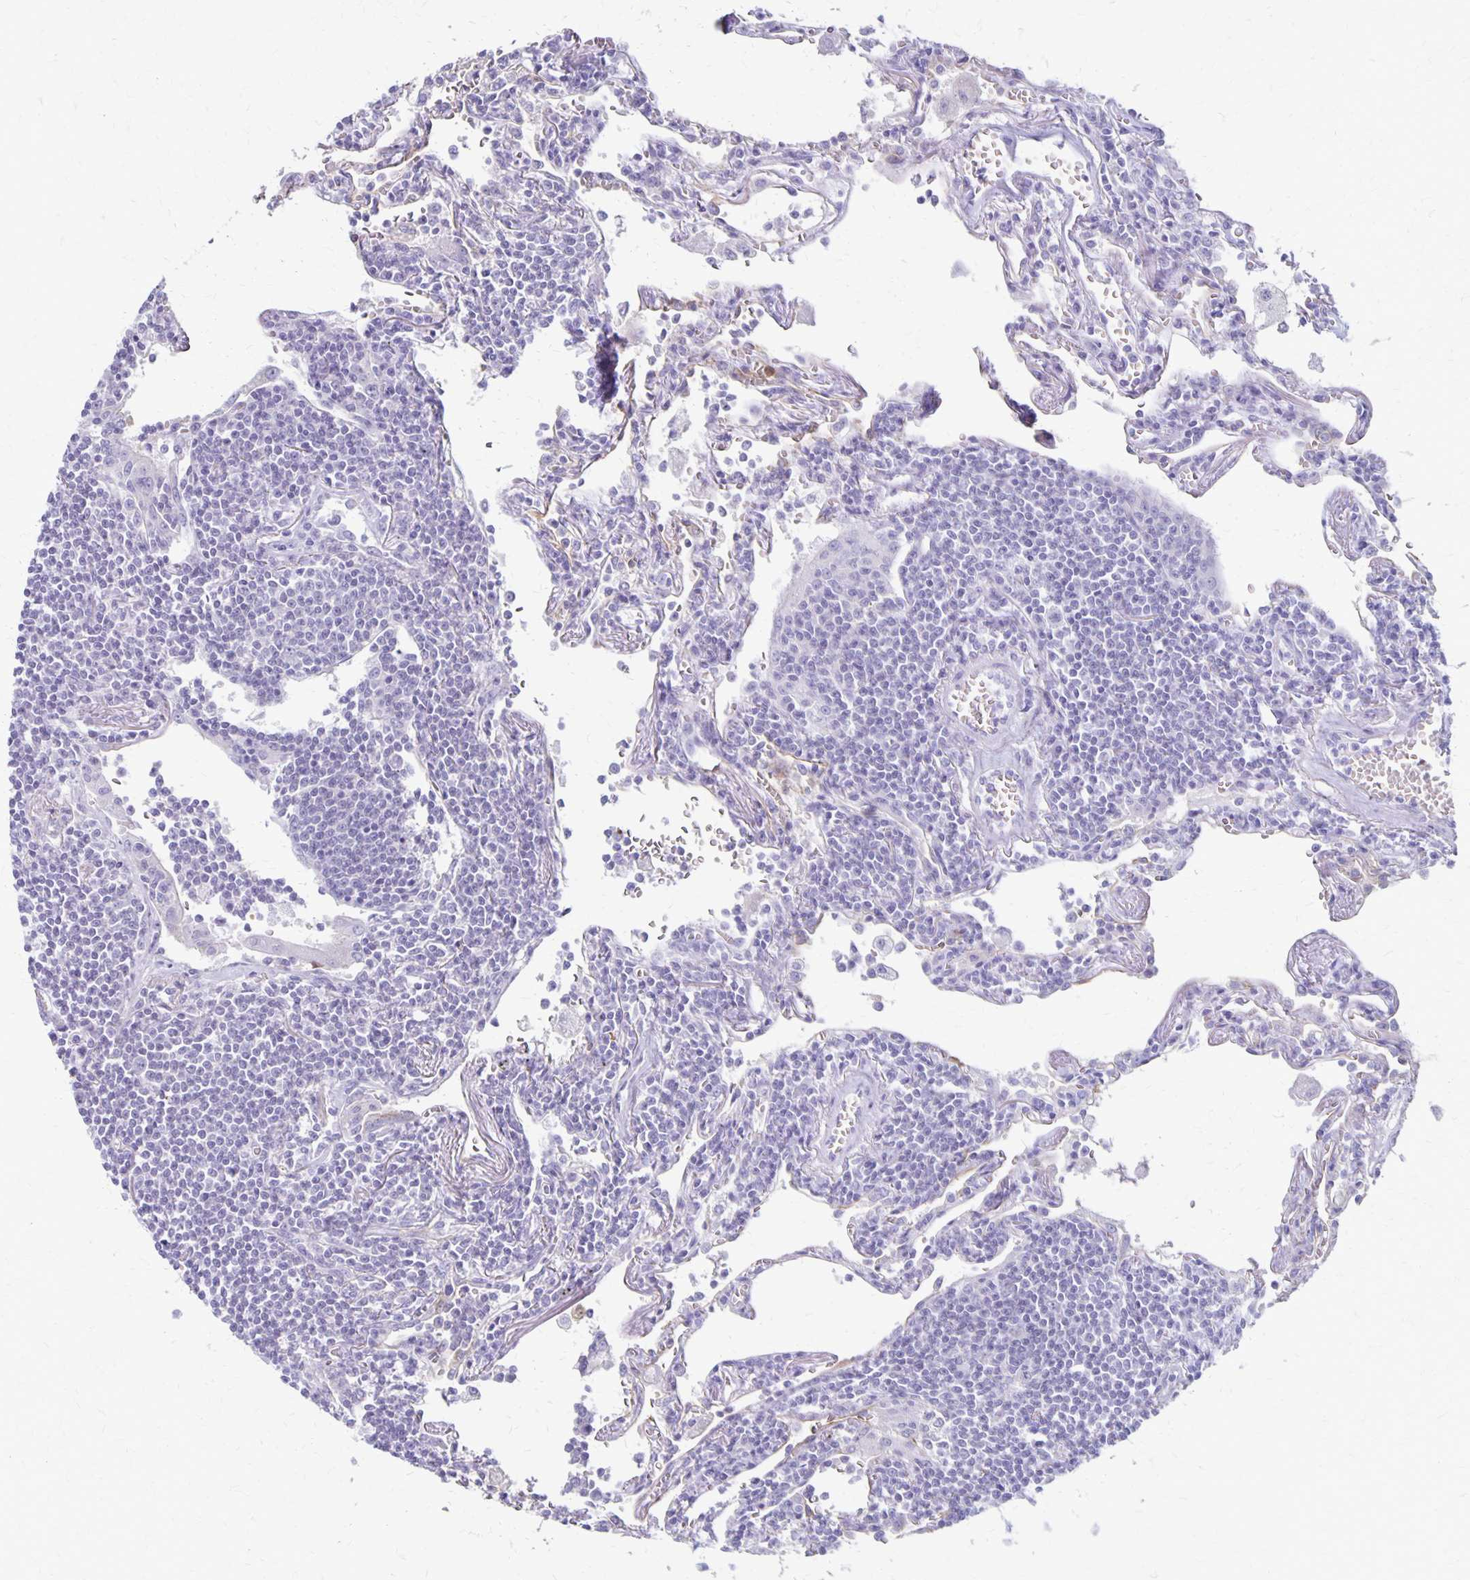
{"staining": {"intensity": "negative", "quantity": "none", "location": "none"}, "tissue": "lymphoma", "cell_type": "Tumor cells", "image_type": "cancer", "snomed": [{"axis": "morphology", "description": "Malignant lymphoma, non-Hodgkin's type, Low grade"}, {"axis": "topography", "description": "Lung"}], "caption": "Micrograph shows no protein staining in tumor cells of low-grade malignant lymphoma, non-Hodgkin's type tissue.", "gene": "HOMER1", "patient": {"sex": "female", "age": 71}}